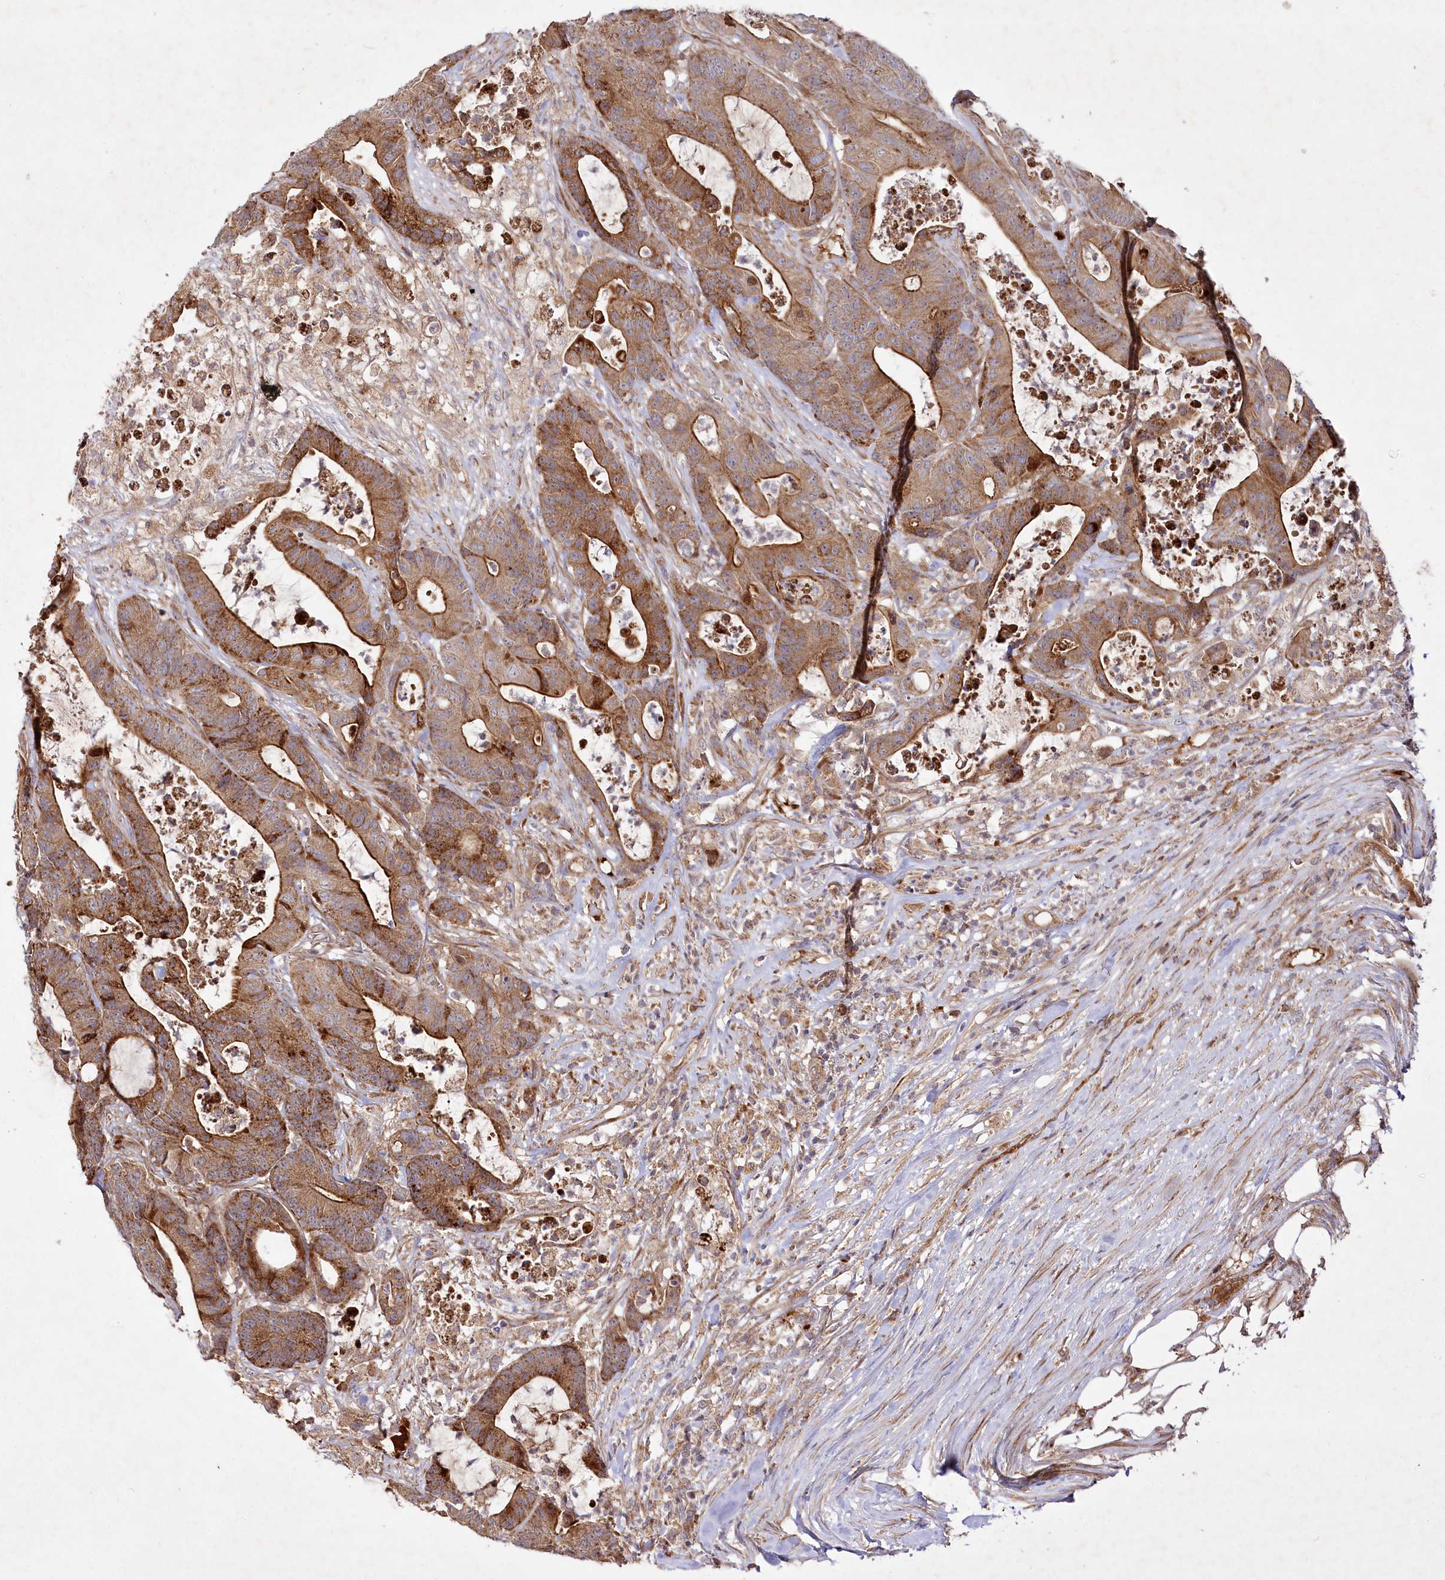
{"staining": {"intensity": "strong", "quantity": ">75%", "location": "cytoplasmic/membranous"}, "tissue": "colorectal cancer", "cell_type": "Tumor cells", "image_type": "cancer", "snomed": [{"axis": "morphology", "description": "Adenocarcinoma, NOS"}, {"axis": "topography", "description": "Colon"}], "caption": "Strong cytoplasmic/membranous expression for a protein is seen in about >75% of tumor cells of colorectal cancer (adenocarcinoma) using immunohistochemistry.", "gene": "PSTK", "patient": {"sex": "female", "age": 84}}